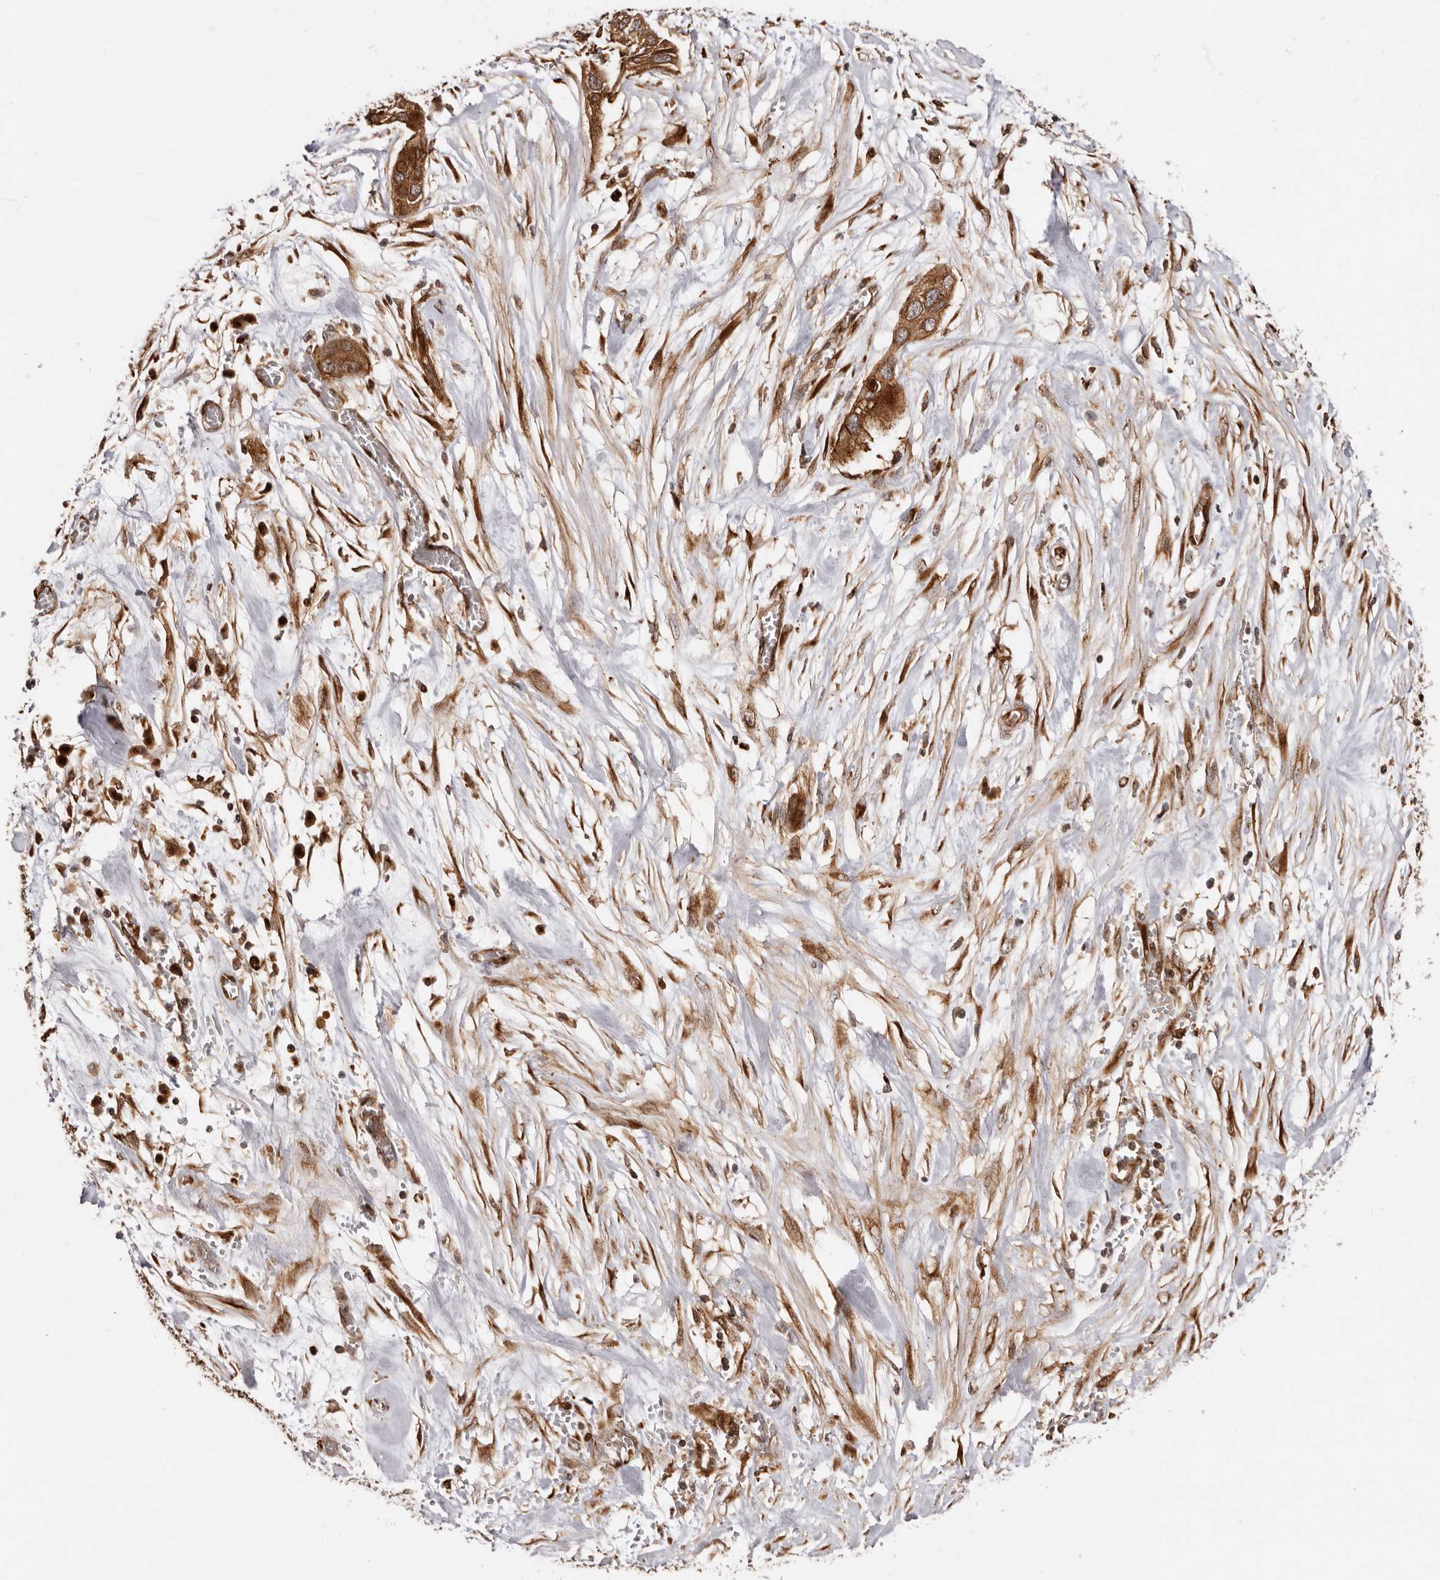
{"staining": {"intensity": "strong", "quantity": ">75%", "location": "cytoplasmic/membranous"}, "tissue": "pancreatic cancer", "cell_type": "Tumor cells", "image_type": "cancer", "snomed": [{"axis": "morphology", "description": "Adenocarcinoma, NOS"}, {"axis": "topography", "description": "Pancreas"}], "caption": "Protein expression analysis of human pancreatic cancer (adenocarcinoma) reveals strong cytoplasmic/membranous positivity in approximately >75% of tumor cells. The protein of interest is stained brown, and the nuclei are stained in blue (DAB (3,3'-diaminobenzidine) IHC with brightfield microscopy, high magnification).", "gene": "GPR27", "patient": {"sex": "female", "age": 60}}